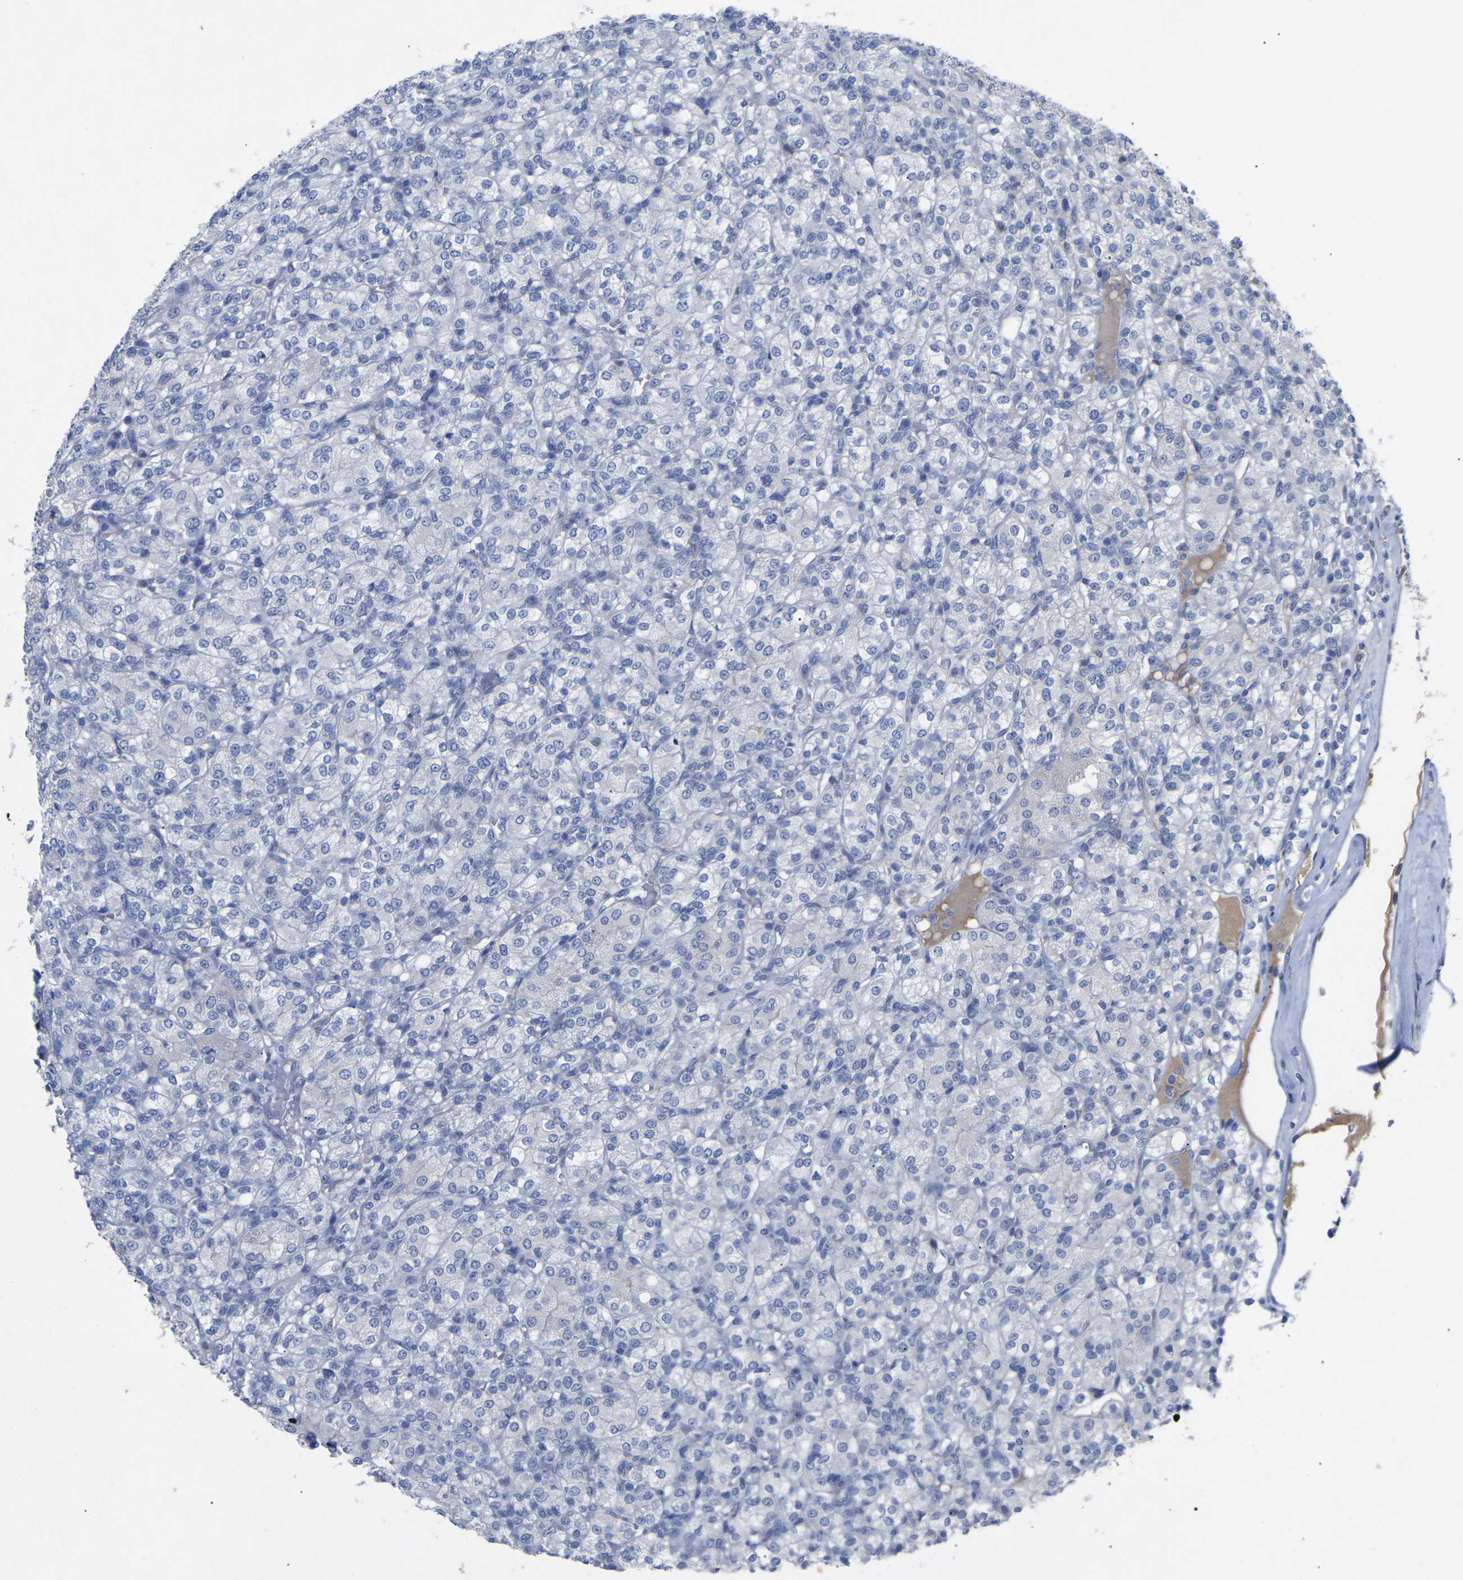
{"staining": {"intensity": "negative", "quantity": "none", "location": "none"}, "tissue": "renal cancer", "cell_type": "Tumor cells", "image_type": "cancer", "snomed": [{"axis": "morphology", "description": "Adenocarcinoma, NOS"}, {"axis": "topography", "description": "Kidney"}], "caption": "Adenocarcinoma (renal) stained for a protein using IHC demonstrates no expression tumor cells.", "gene": "SMPD2", "patient": {"sex": "male", "age": 77}}